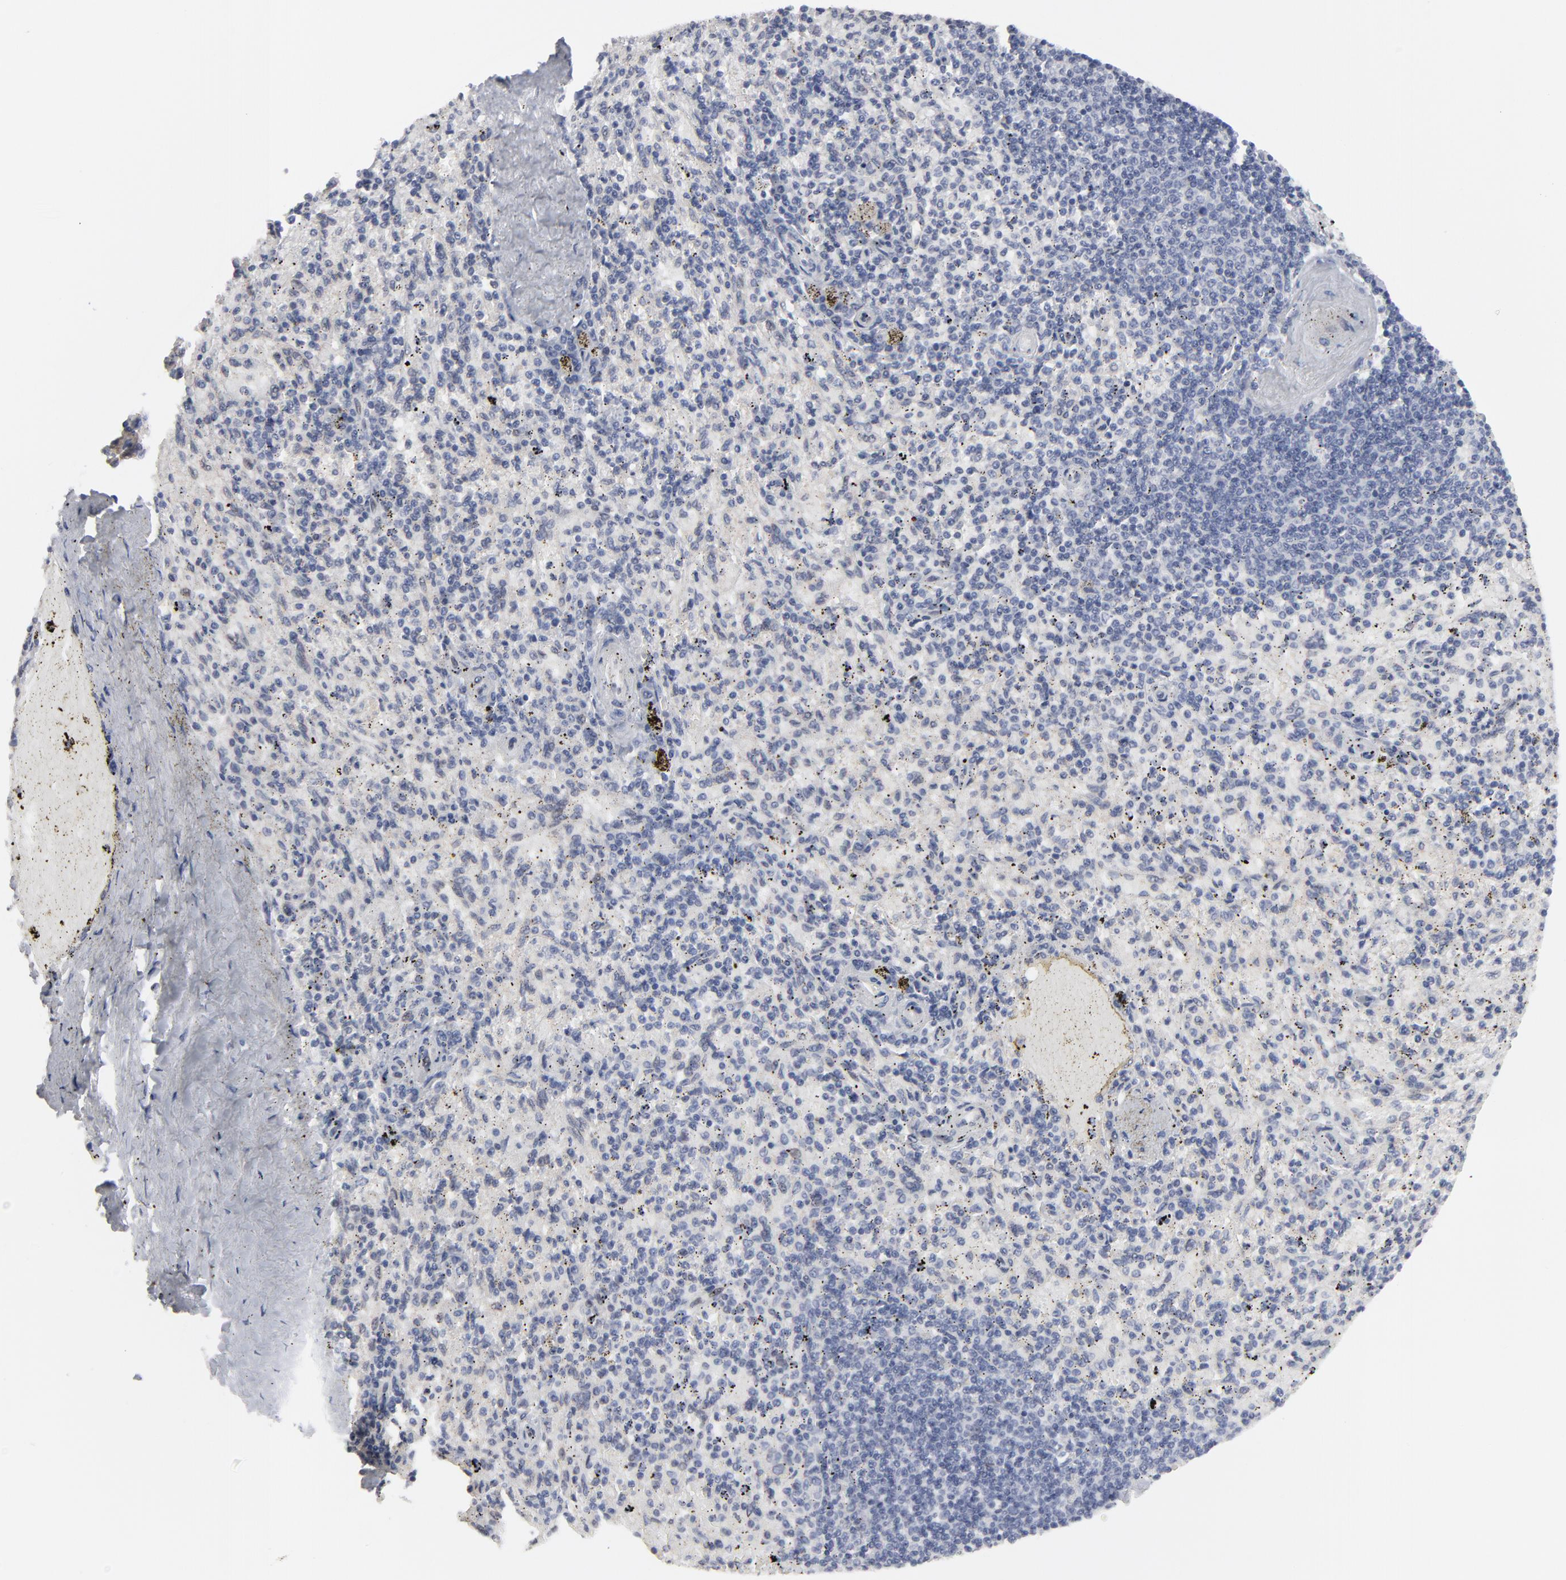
{"staining": {"intensity": "weak", "quantity": "<25%", "location": "cytoplasmic/membranous,nuclear"}, "tissue": "spleen", "cell_type": "Cells in red pulp", "image_type": "normal", "snomed": [{"axis": "morphology", "description": "Normal tissue, NOS"}, {"axis": "topography", "description": "Spleen"}], "caption": "Histopathology image shows no protein staining in cells in red pulp of unremarkable spleen.", "gene": "SYNE2", "patient": {"sex": "female", "age": 43}}